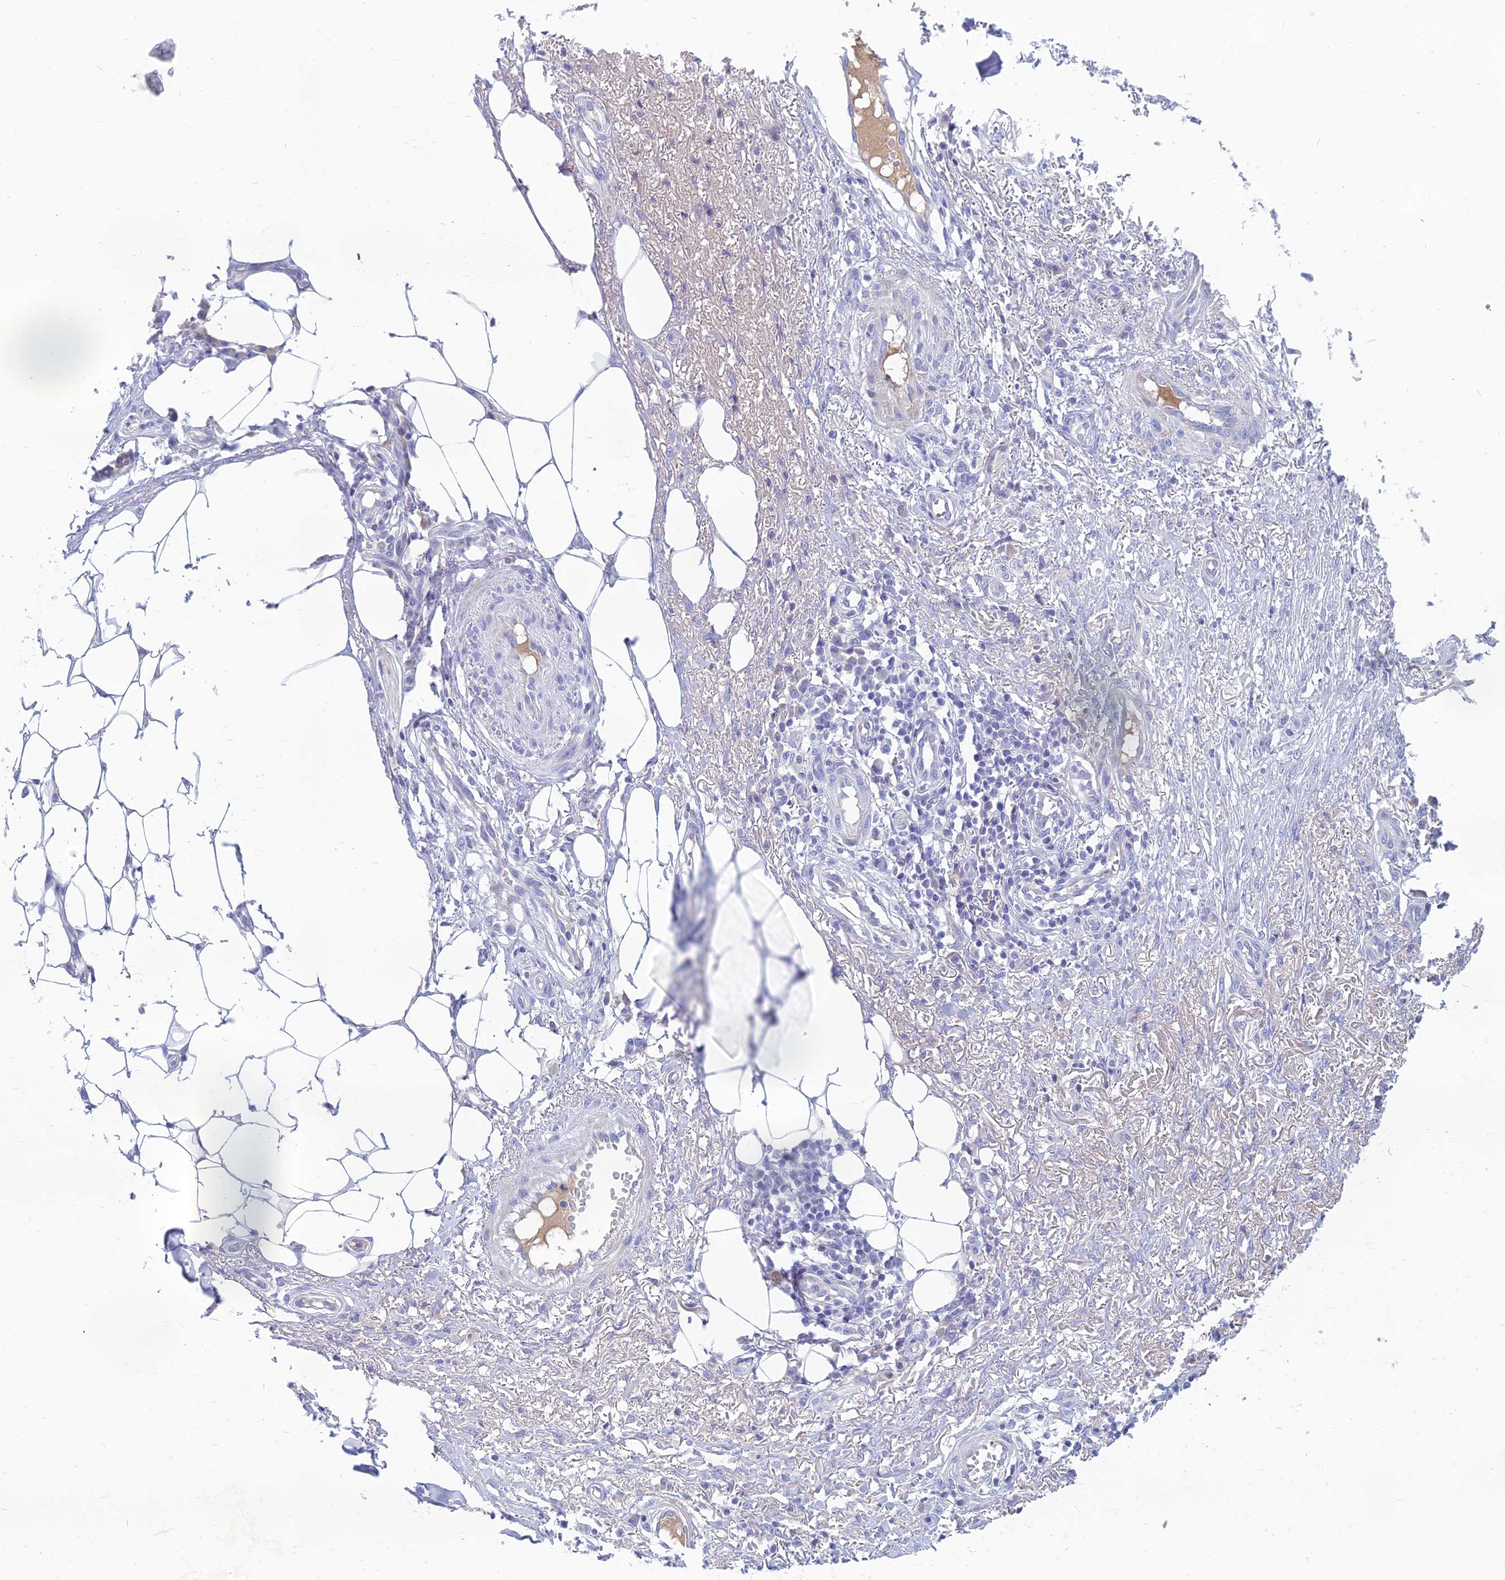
{"staining": {"intensity": "negative", "quantity": "none", "location": "none"}, "tissue": "skin cancer", "cell_type": "Tumor cells", "image_type": "cancer", "snomed": [{"axis": "morphology", "description": "Squamous cell carcinoma, NOS"}, {"axis": "topography", "description": "Skin"}], "caption": "Image shows no protein positivity in tumor cells of squamous cell carcinoma (skin) tissue.", "gene": "SPTLC3", "patient": {"sex": "male", "age": 70}}